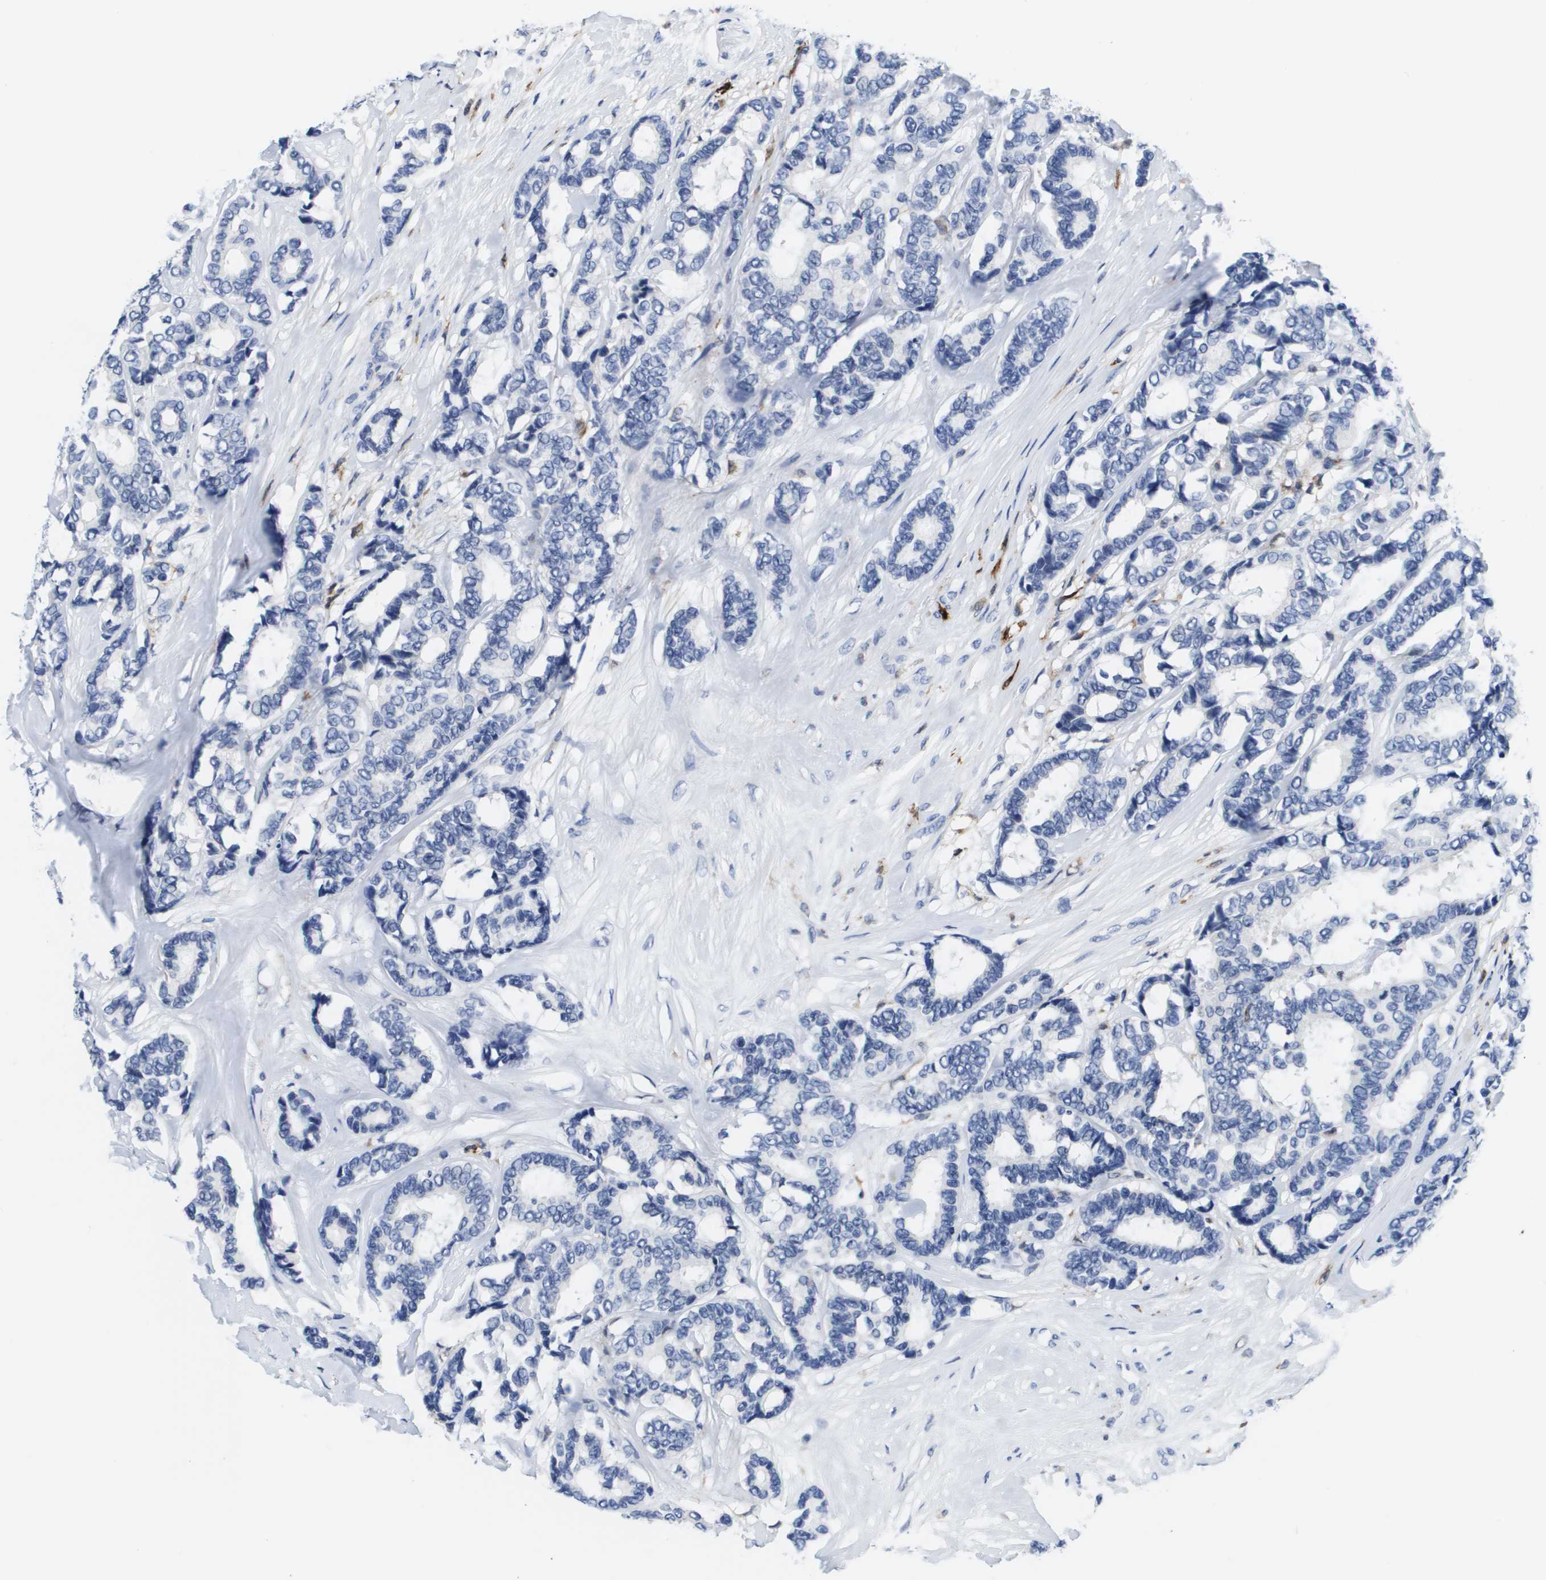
{"staining": {"intensity": "negative", "quantity": "none", "location": "none"}, "tissue": "breast cancer", "cell_type": "Tumor cells", "image_type": "cancer", "snomed": [{"axis": "morphology", "description": "Duct carcinoma"}, {"axis": "topography", "description": "Breast"}], "caption": "Breast cancer (infiltrating ductal carcinoma) stained for a protein using immunohistochemistry (IHC) shows no expression tumor cells.", "gene": "HMOX1", "patient": {"sex": "female", "age": 87}}